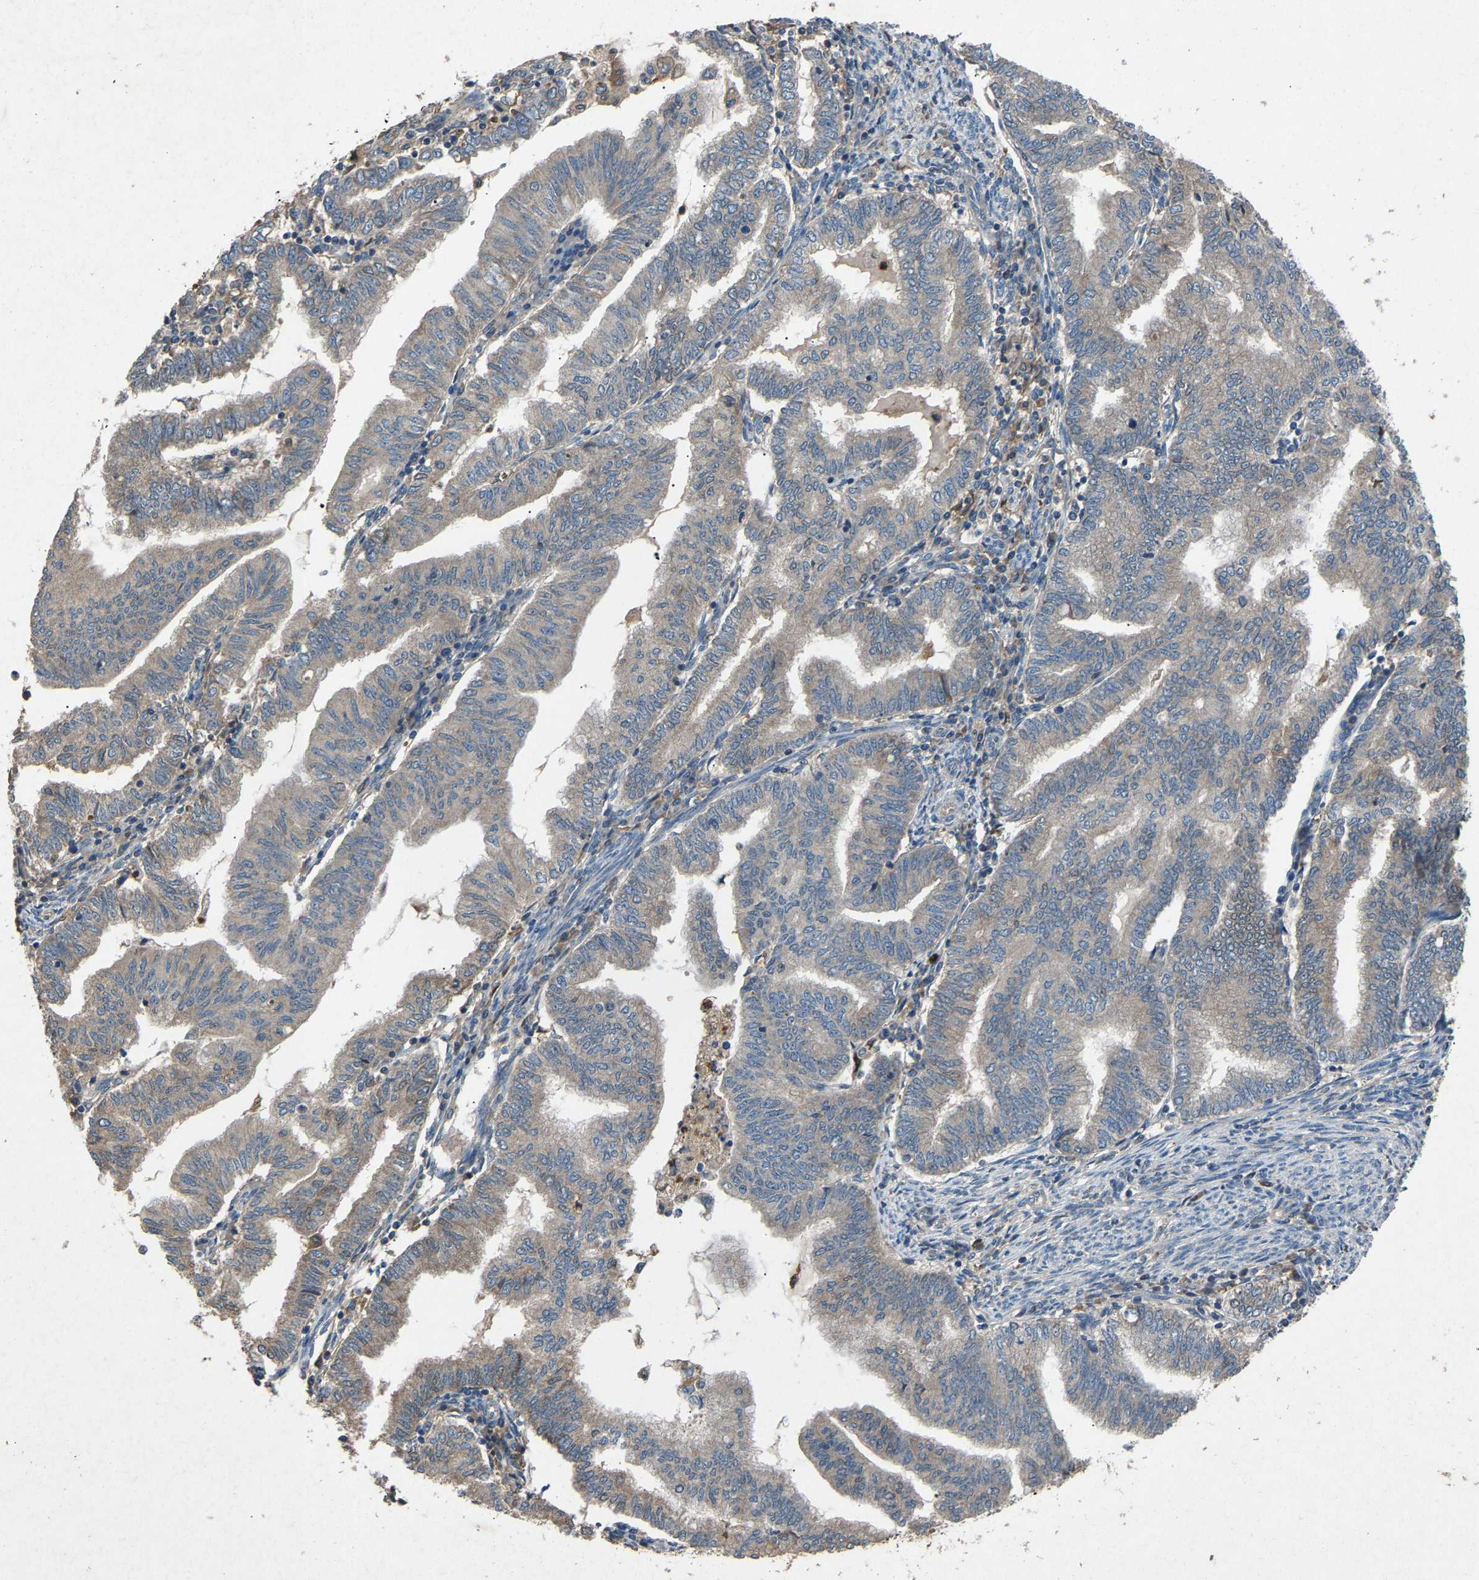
{"staining": {"intensity": "negative", "quantity": "none", "location": "none"}, "tissue": "endometrial cancer", "cell_type": "Tumor cells", "image_type": "cancer", "snomed": [{"axis": "morphology", "description": "Polyp, NOS"}, {"axis": "morphology", "description": "Adenocarcinoma, NOS"}, {"axis": "morphology", "description": "Adenoma, NOS"}, {"axis": "topography", "description": "Endometrium"}], "caption": "There is no significant positivity in tumor cells of endometrial cancer (polyp). The staining is performed using DAB brown chromogen with nuclei counter-stained in using hematoxylin.", "gene": "PPID", "patient": {"sex": "female", "age": 79}}